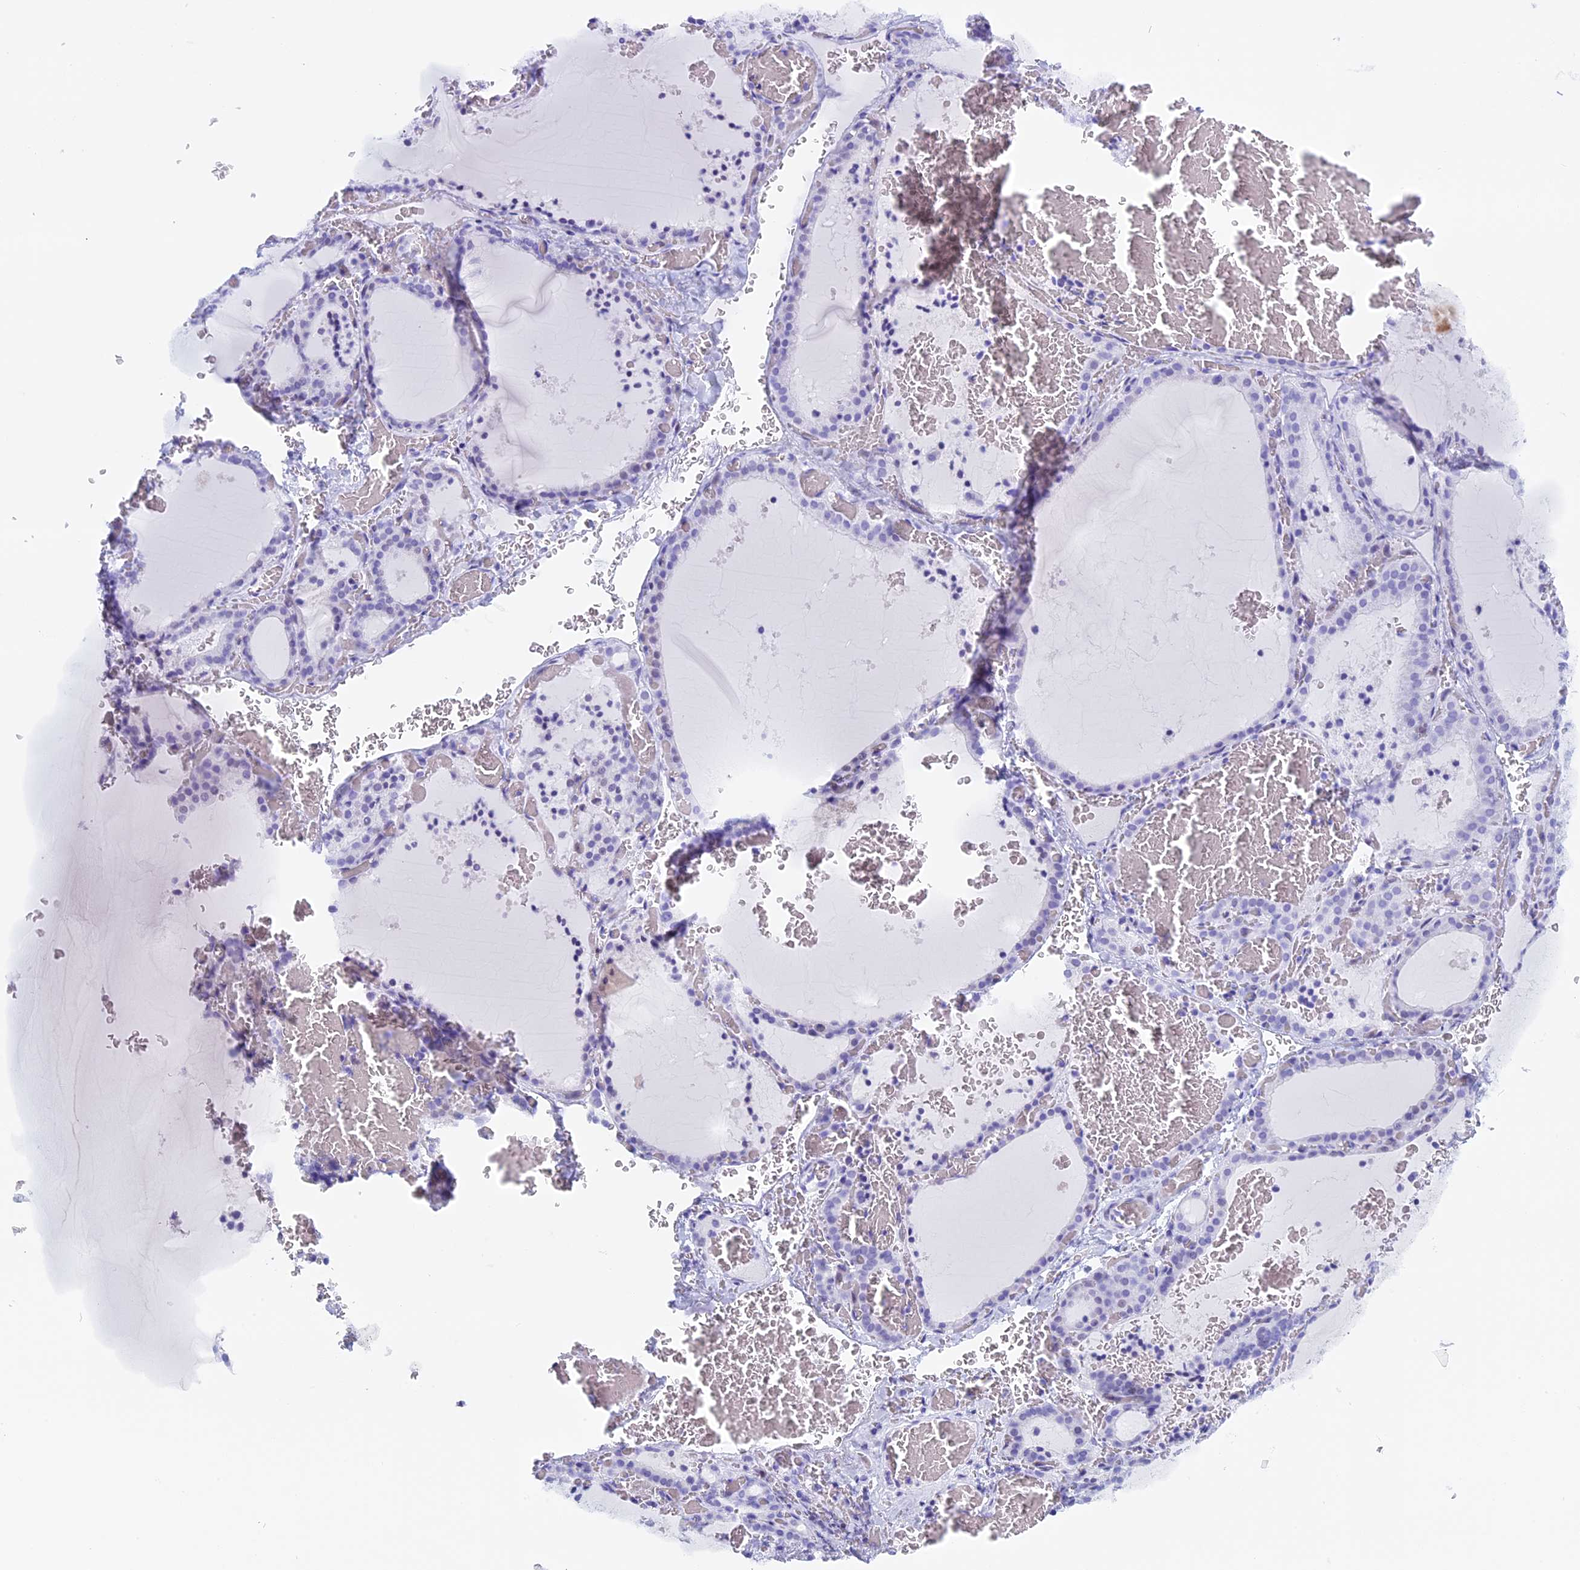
{"staining": {"intensity": "negative", "quantity": "none", "location": "none"}, "tissue": "thyroid gland", "cell_type": "Glandular cells", "image_type": "normal", "snomed": [{"axis": "morphology", "description": "Normal tissue, NOS"}, {"axis": "topography", "description": "Thyroid gland"}], "caption": "Immunohistochemical staining of benign human thyroid gland shows no significant positivity in glandular cells.", "gene": "KCTD21", "patient": {"sex": "female", "age": 39}}